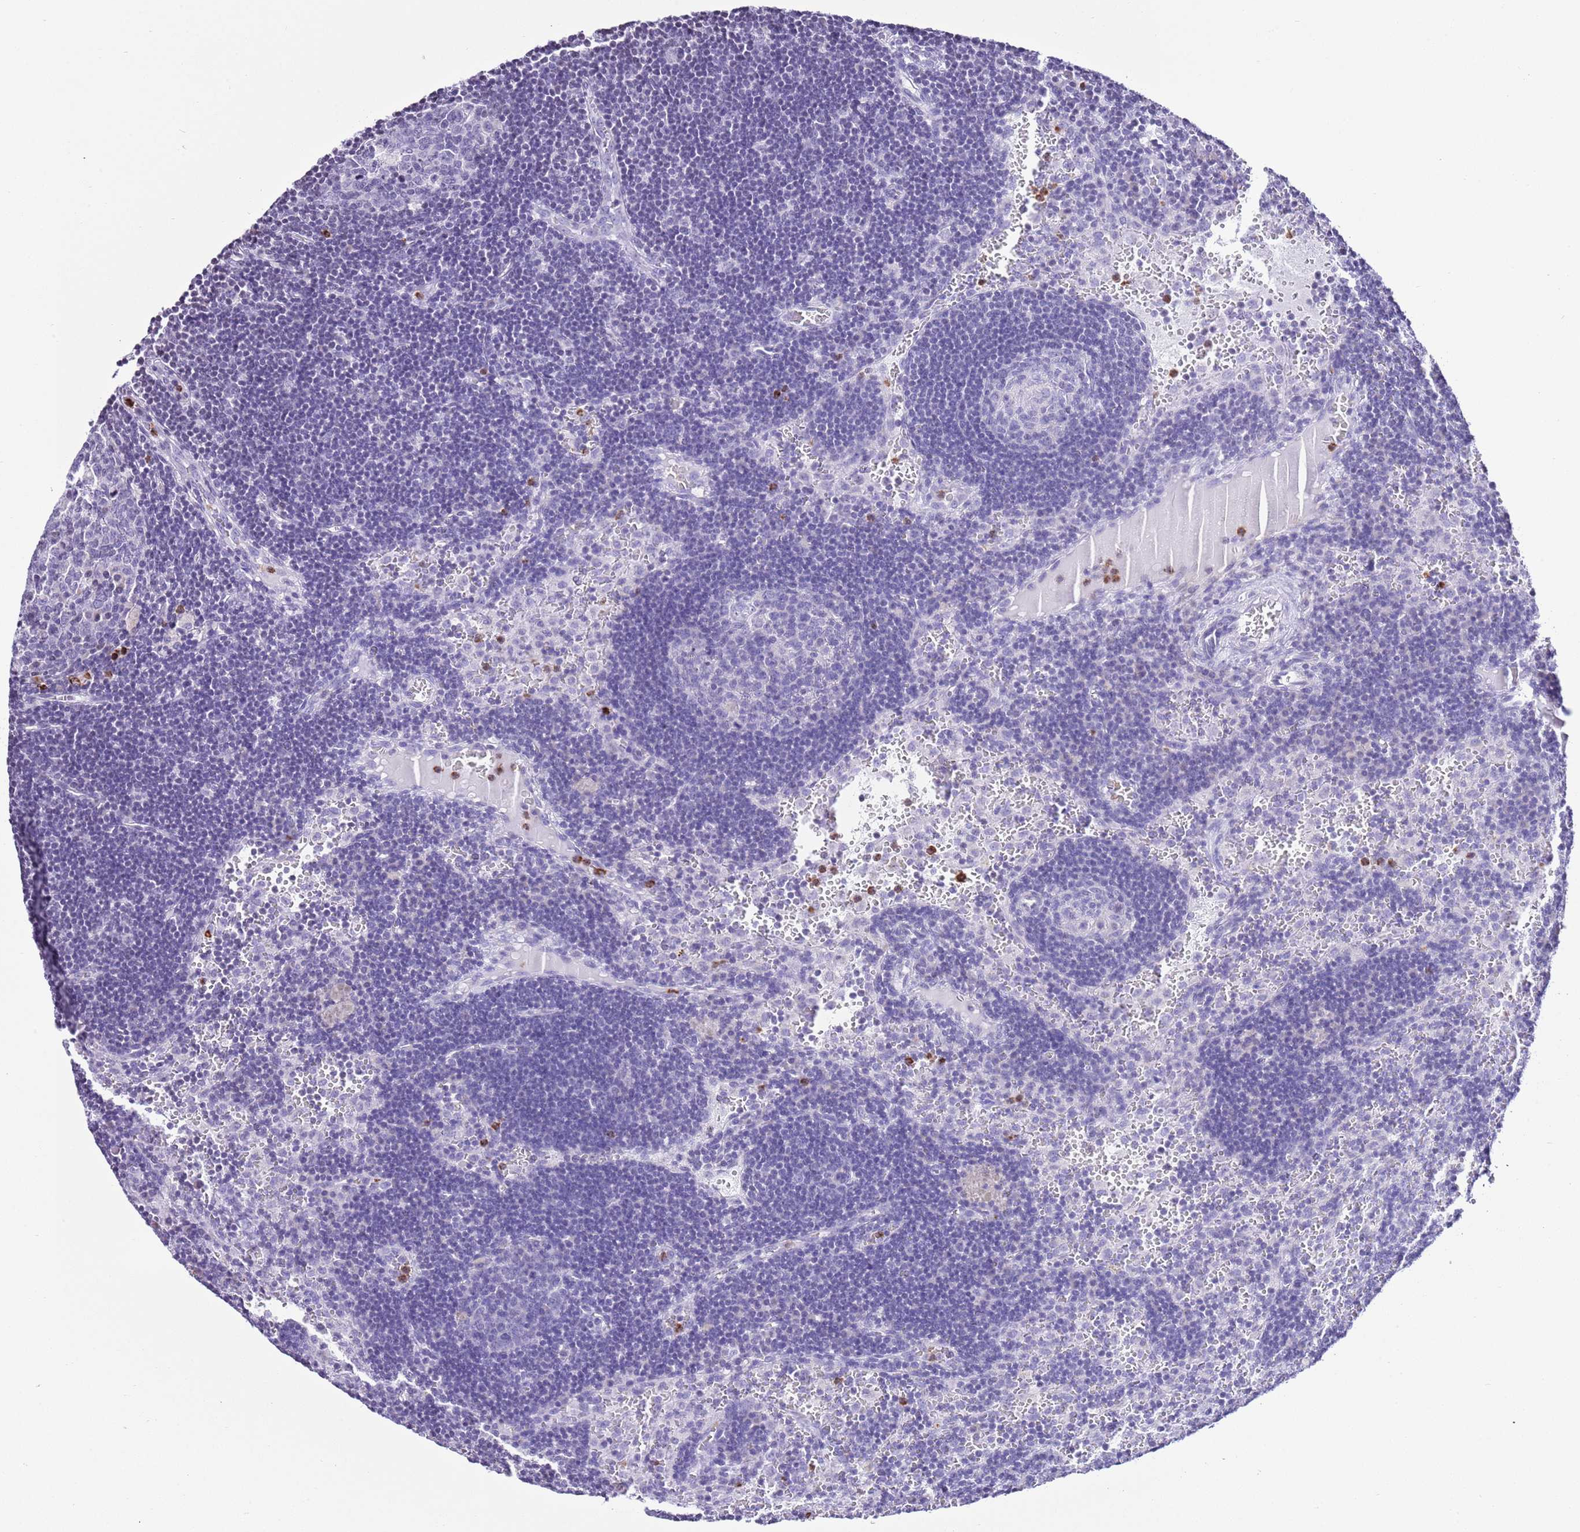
{"staining": {"intensity": "negative", "quantity": "none", "location": "none"}, "tissue": "lymph node", "cell_type": "Germinal center cells", "image_type": "normal", "snomed": [{"axis": "morphology", "description": "Normal tissue, NOS"}, {"axis": "topography", "description": "Lymph node"}], "caption": "Immunohistochemical staining of benign human lymph node shows no significant staining in germinal center cells. (Brightfield microscopy of DAB immunohistochemistry (IHC) at high magnification).", "gene": "PRR15", "patient": {"sex": "male", "age": 62}}